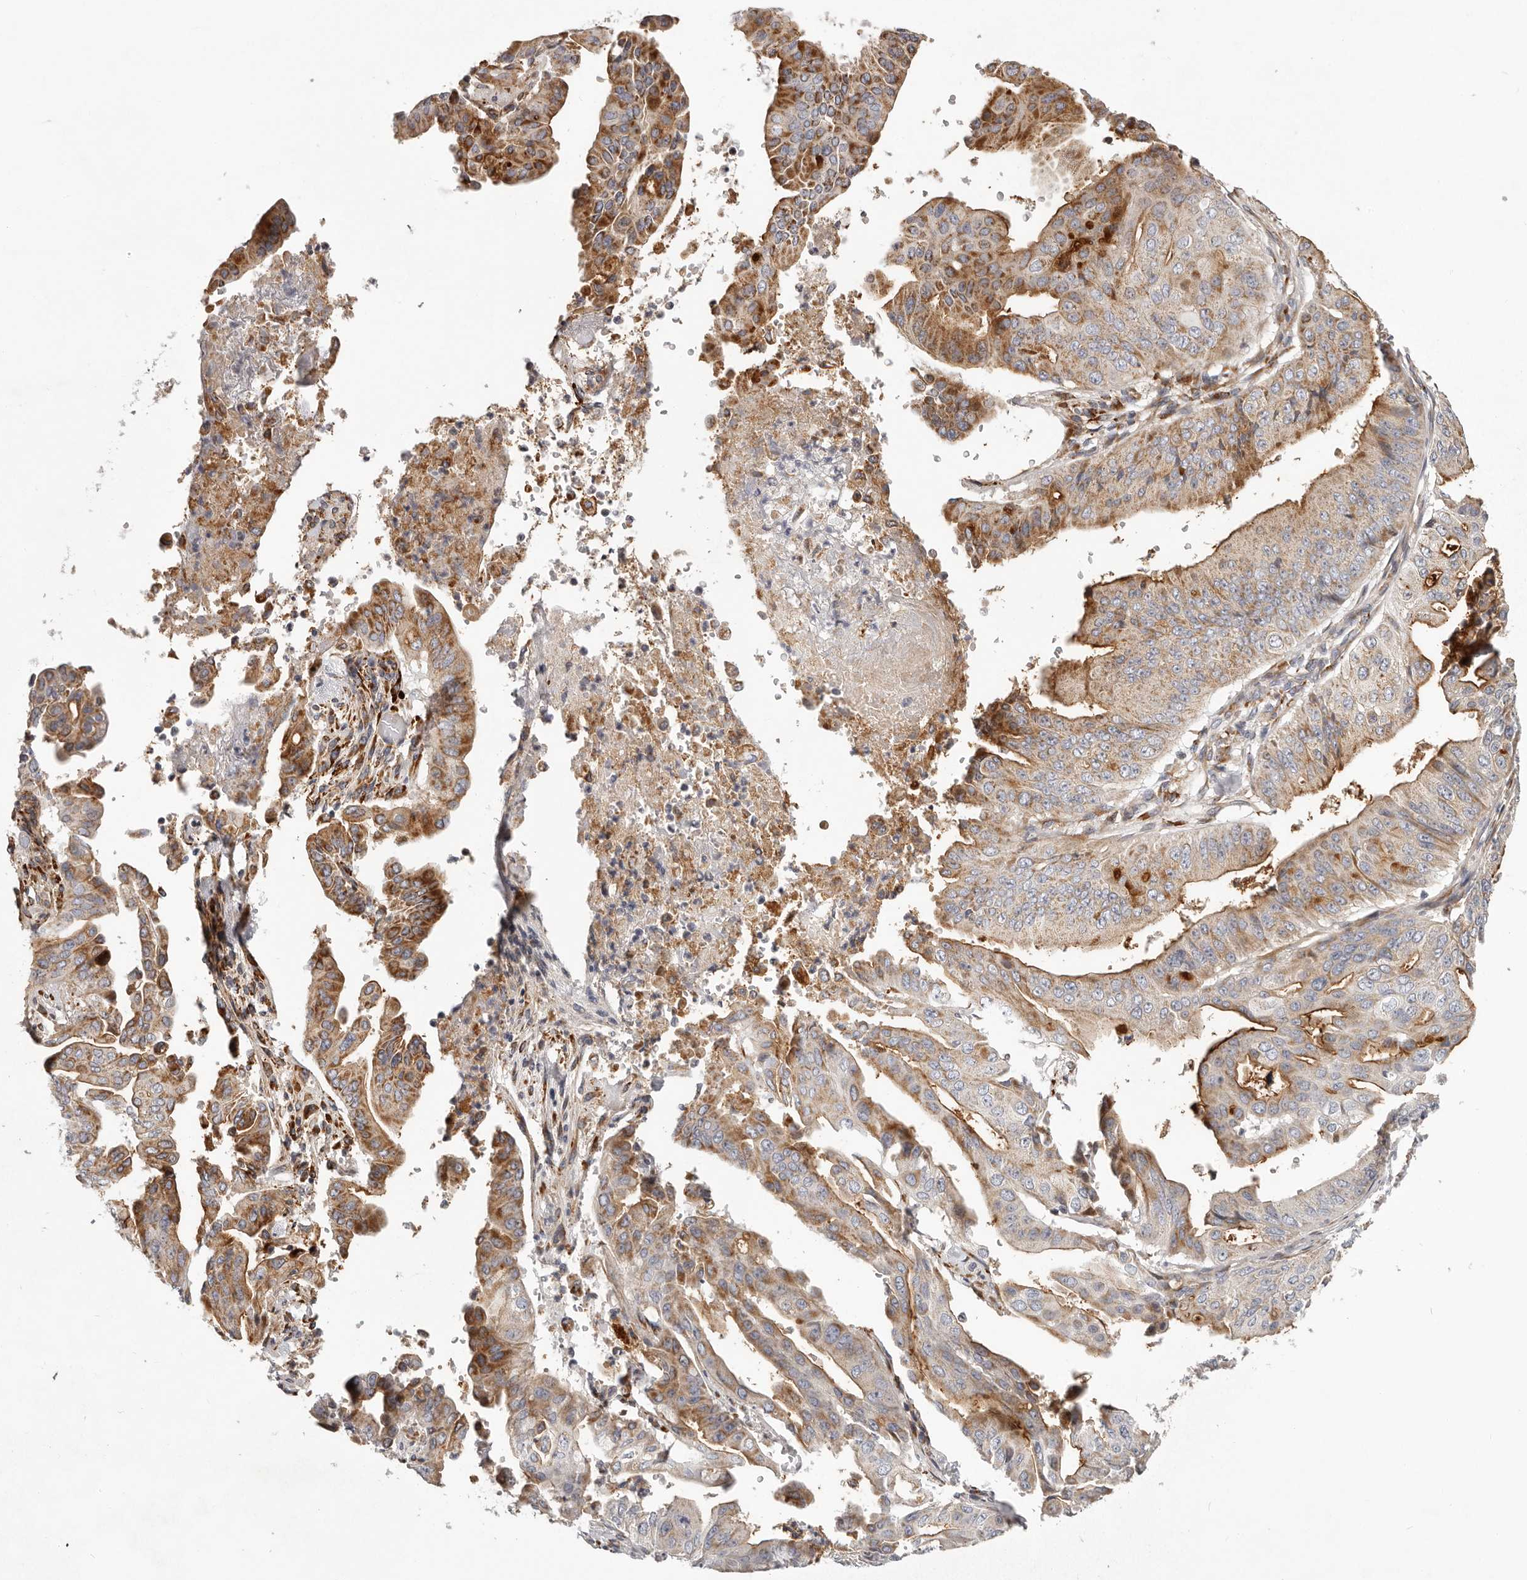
{"staining": {"intensity": "moderate", "quantity": "25%-75%", "location": "cytoplasmic/membranous"}, "tissue": "pancreatic cancer", "cell_type": "Tumor cells", "image_type": "cancer", "snomed": [{"axis": "morphology", "description": "Adenocarcinoma, NOS"}, {"axis": "topography", "description": "Pancreas"}], "caption": "There is medium levels of moderate cytoplasmic/membranous staining in tumor cells of pancreatic cancer, as demonstrated by immunohistochemical staining (brown color).", "gene": "MRPS10", "patient": {"sex": "female", "age": 77}}